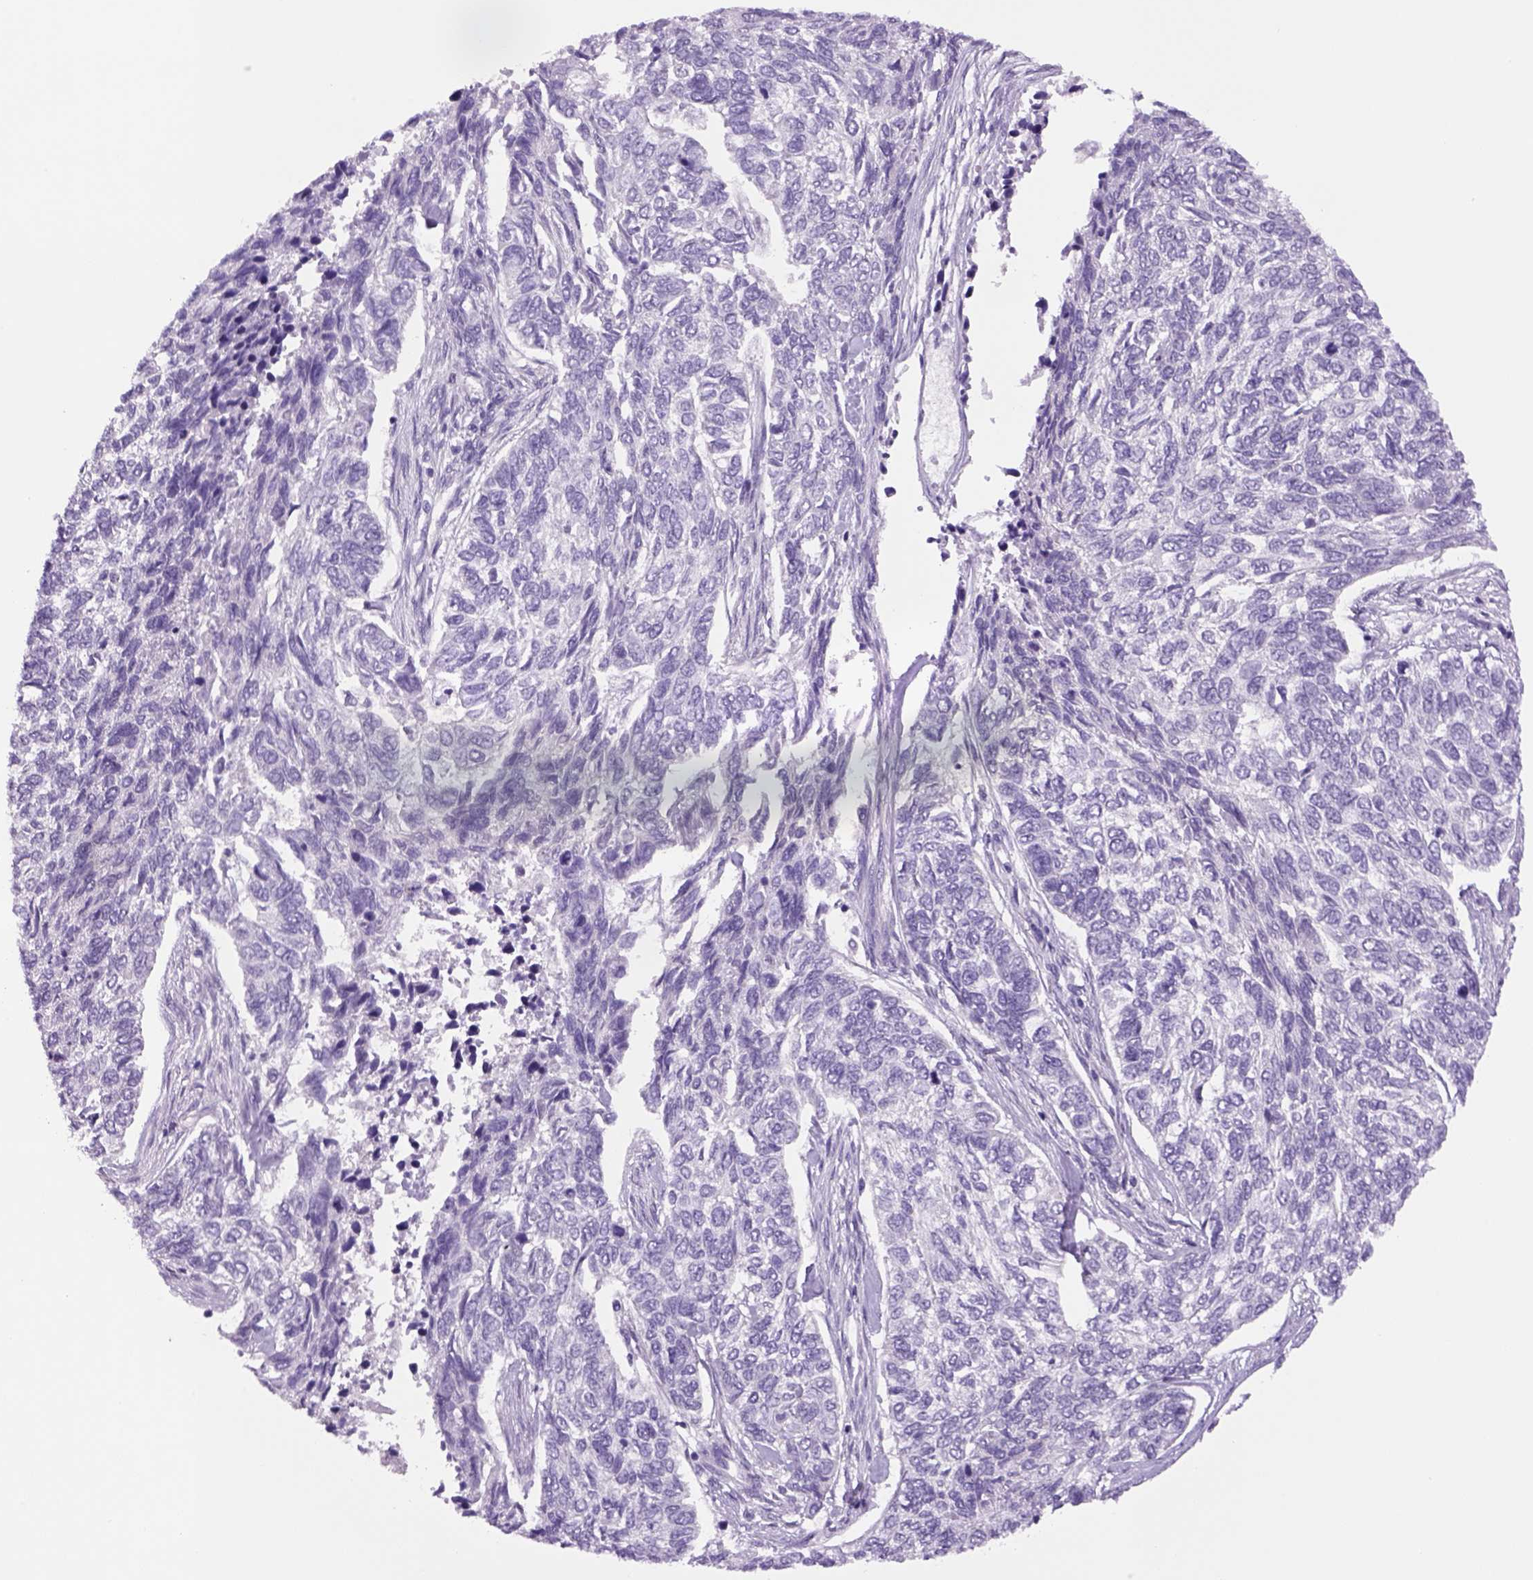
{"staining": {"intensity": "negative", "quantity": "none", "location": "none"}, "tissue": "skin cancer", "cell_type": "Tumor cells", "image_type": "cancer", "snomed": [{"axis": "morphology", "description": "Basal cell carcinoma"}, {"axis": "topography", "description": "Skin"}], "caption": "Human basal cell carcinoma (skin) stained for a protein using IHC displays no staining in tumor cells.", "gene": "DBH", "patient": {"sex": "female", "age": 65}}